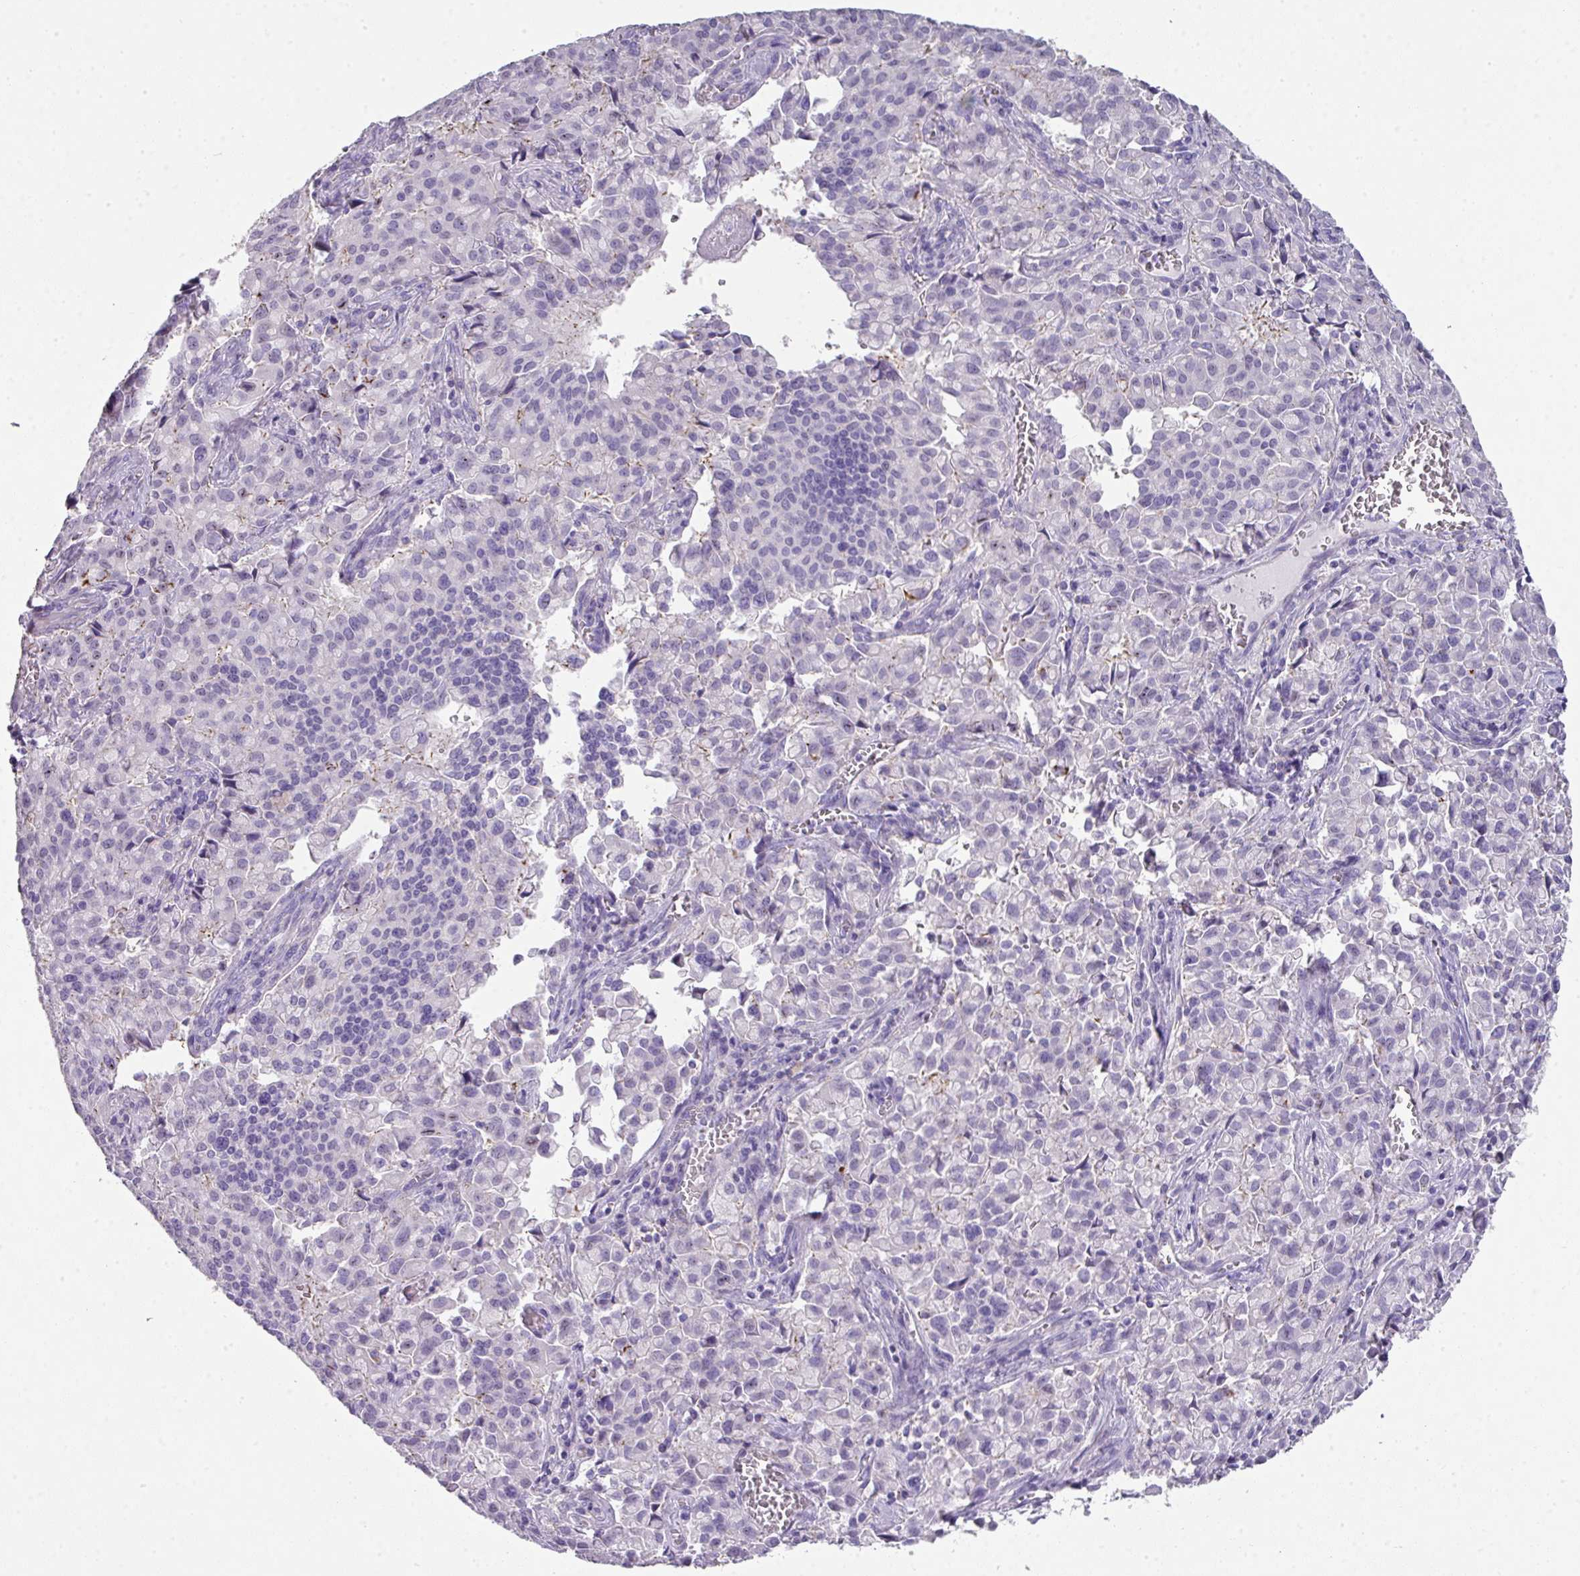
{"staining": {"intensity": "negative", "quantity": "none", "location": "none"}, "tissue": "pancreatic cancer", "cell_type": "Tumor cells", "image_type": "cancer", "snomed": [{"axis": "morphology", "description": "Adenocarcinoma, NOS"}, {"axis": "topography", "description": "Pancreas"}], "caption": "A photomicrograph of human pancreatic adenocarcinoma is negative for staining in tumor cells. (DAB (3,3'-diaminobenzidine) immunohistochemistry with hematoxylin counter stain).", "gene": "GLI4", "patient": {"sex": "male", "age": 65}}